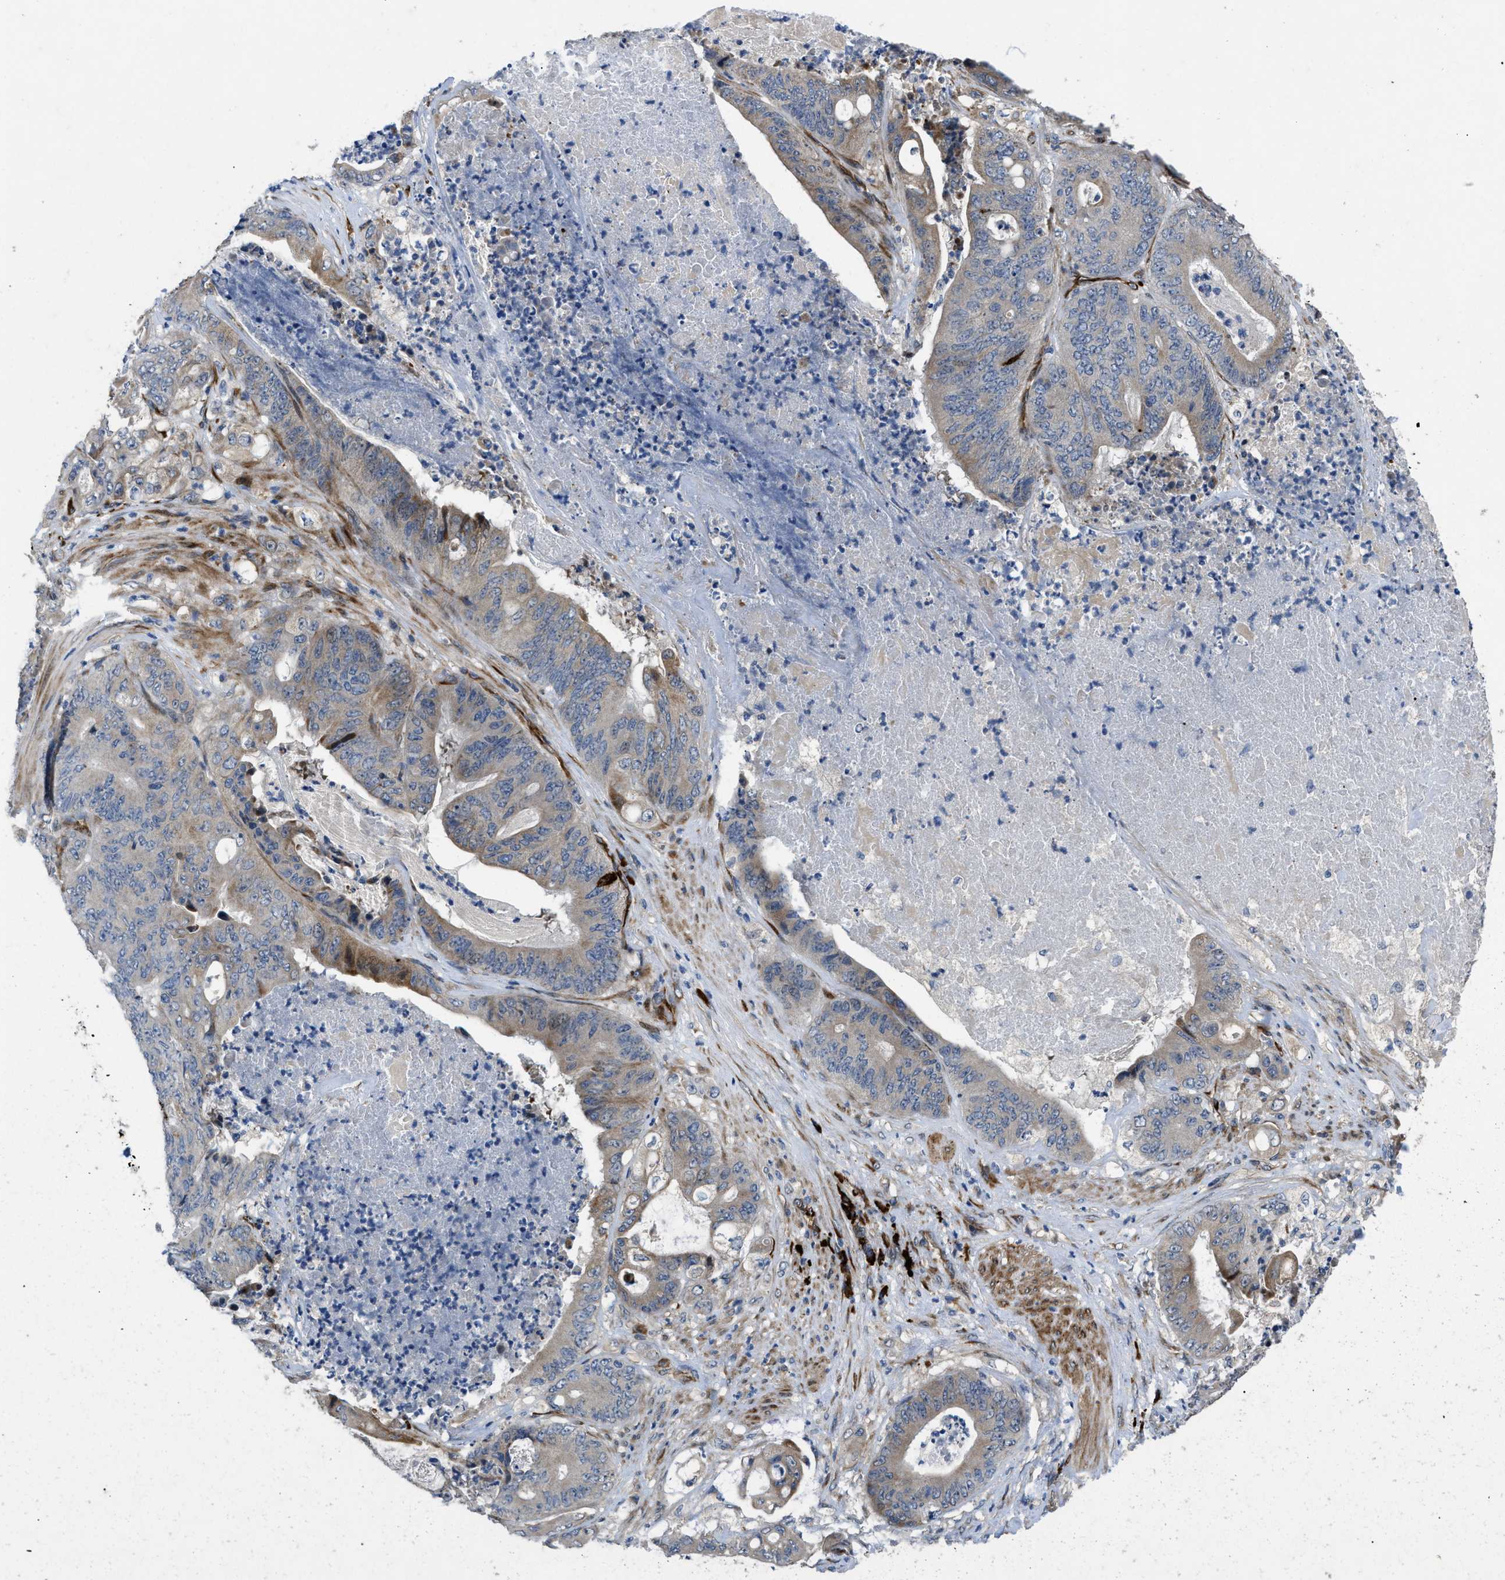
{"staining": {"intensity": "moderate", "quantity": "<25%", "location": "cytoplasmic/membranous,nuclear"}, "tissue": "stomach cancer", "cell_type": "Tumor cells", "image_type": "cancer", "snomed": [{"axis": "morphology", "description": "Adenocarcinoma, NOS"}, {"axis": "topography", "description": "Stomach"}], "caption": "Protein expression analysis of stomach adenocarcinoma reveals moderate cytoplasmic/membranous and nuclear staining in about <25% of tumor cells. The protein of interest is shown in brown color, while the nuclei are stained blue.", "gene": "HSPA12B", "patient": {"sex": "female", "age": 73}}